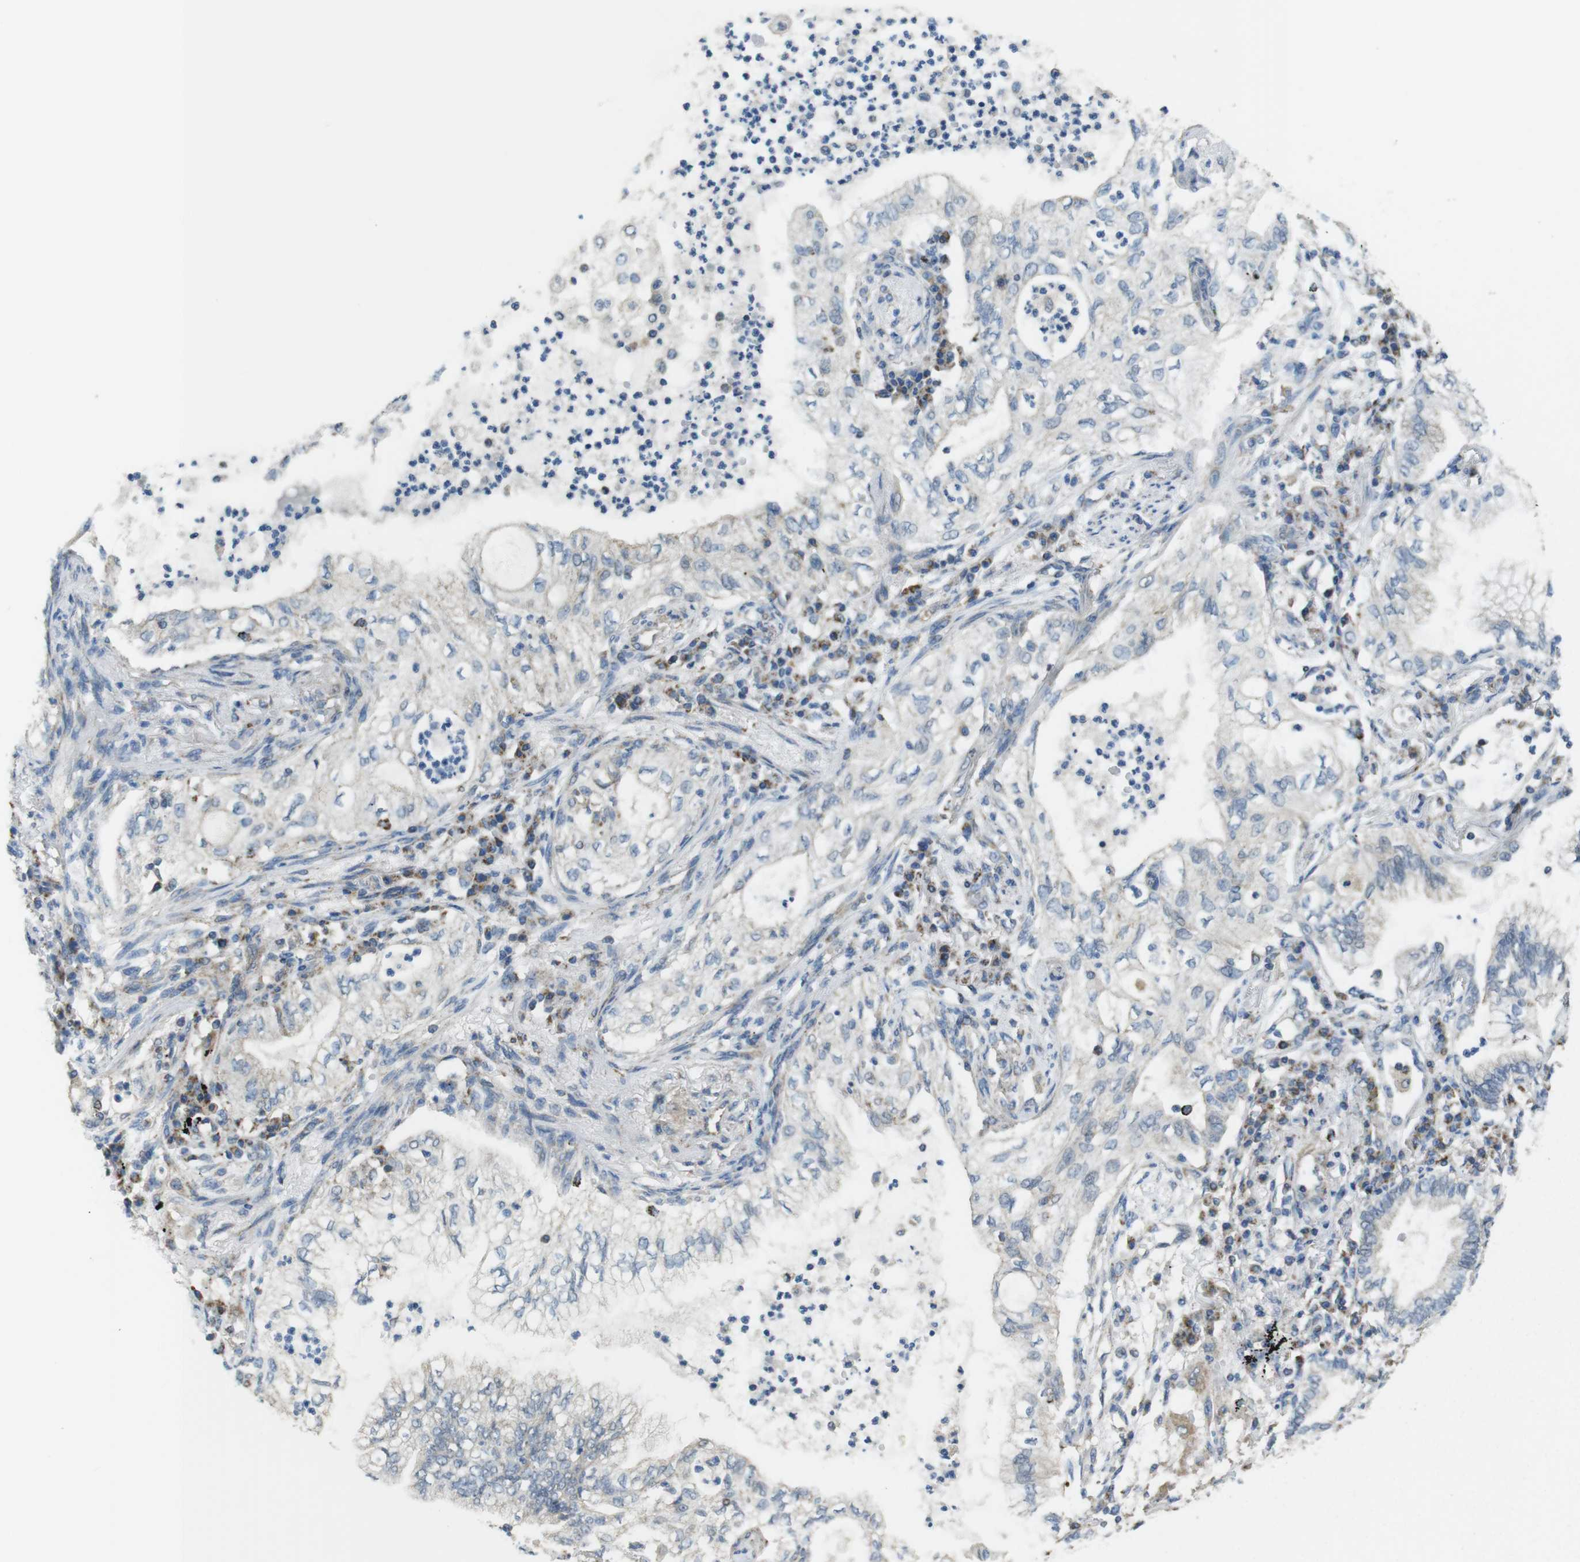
{"staining": {"intensity": "moderate", "quantity": "<25%", "location": "cytoplasmic/membranous"}, "tissue": "lung cancer", "cell_type": "Tumor cells", "image_type": "cancer", "snomed": [{"axis": "morphology", "description": "Normal tissue, NOS"}, {"axis": "morphology", "description": "Adenocarcinoma, NOS"}, {"axis": "topography", "description": "Bronchus"}, {"axis": "topography", "description": "Lung"}], "caption": "IHC of human adenocarcinoma (lung) shows low levels of moderate cytoplasmic/membranous expression in approximately <25% of tumor cells.", "gene": "CALHM2", "patient": {"sex": "female", "age": 70}}